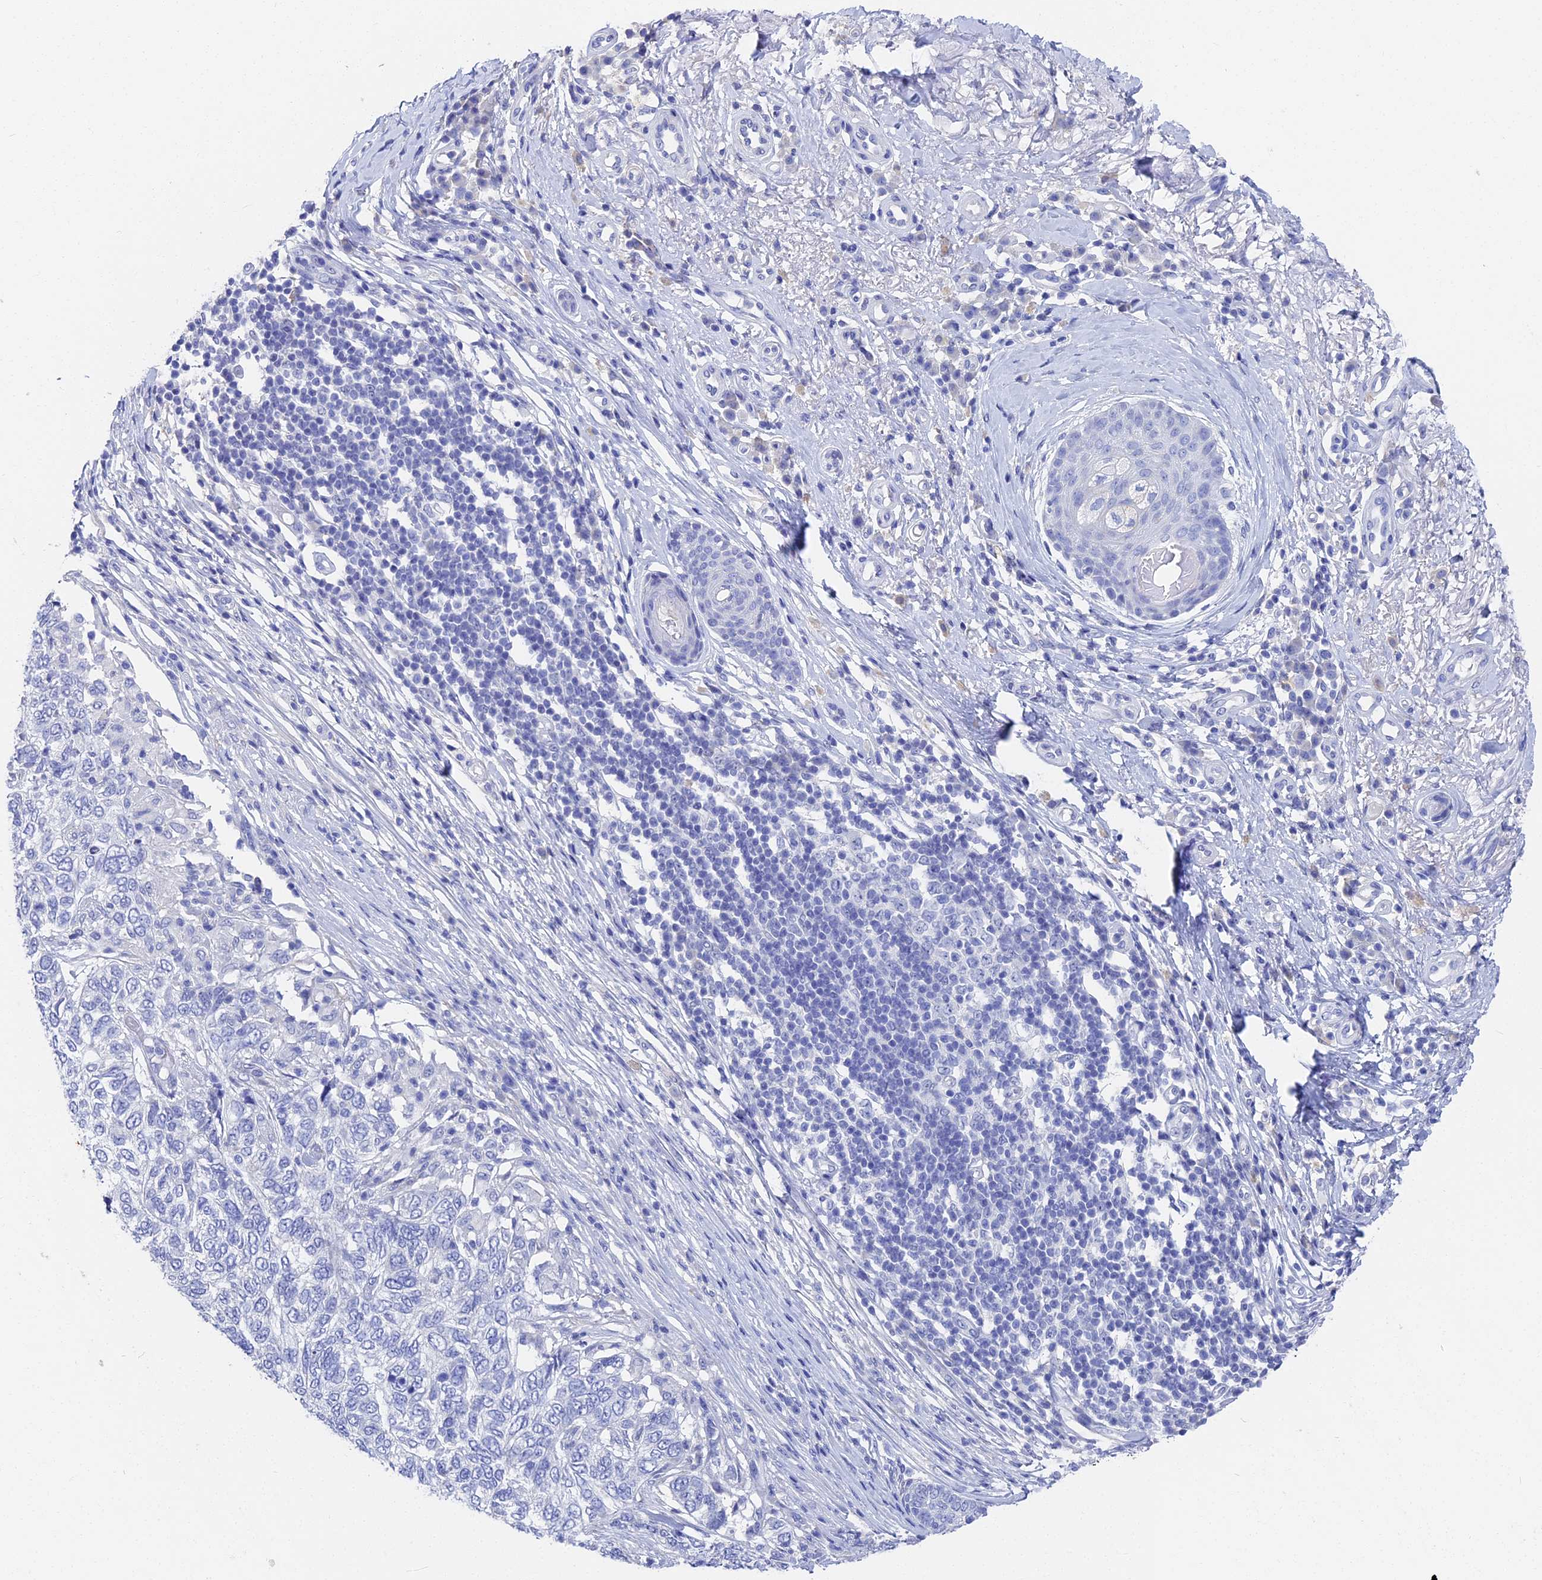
{"staining": {"intensity": "negative", "quantity": "none", "location": "none"}, "tissue": "skin cancer", "cell_type": "Tumor cells", "image_type": "cancer", "snomed": [{"axis": "morphology", "description": "Basal cell carcinoma"}, {"axis": "topography", "description": "Skin"}], "caption": "A high-resolution histopathology image shows IHC staining of skin basal cell carcinoma, which displays no significant expression in tumor cells. (DAB IHC visualized using brightfield microscopy, high magnification).", "gene": "VPS33B", "patient": {"sex": "female", "age": 65}}